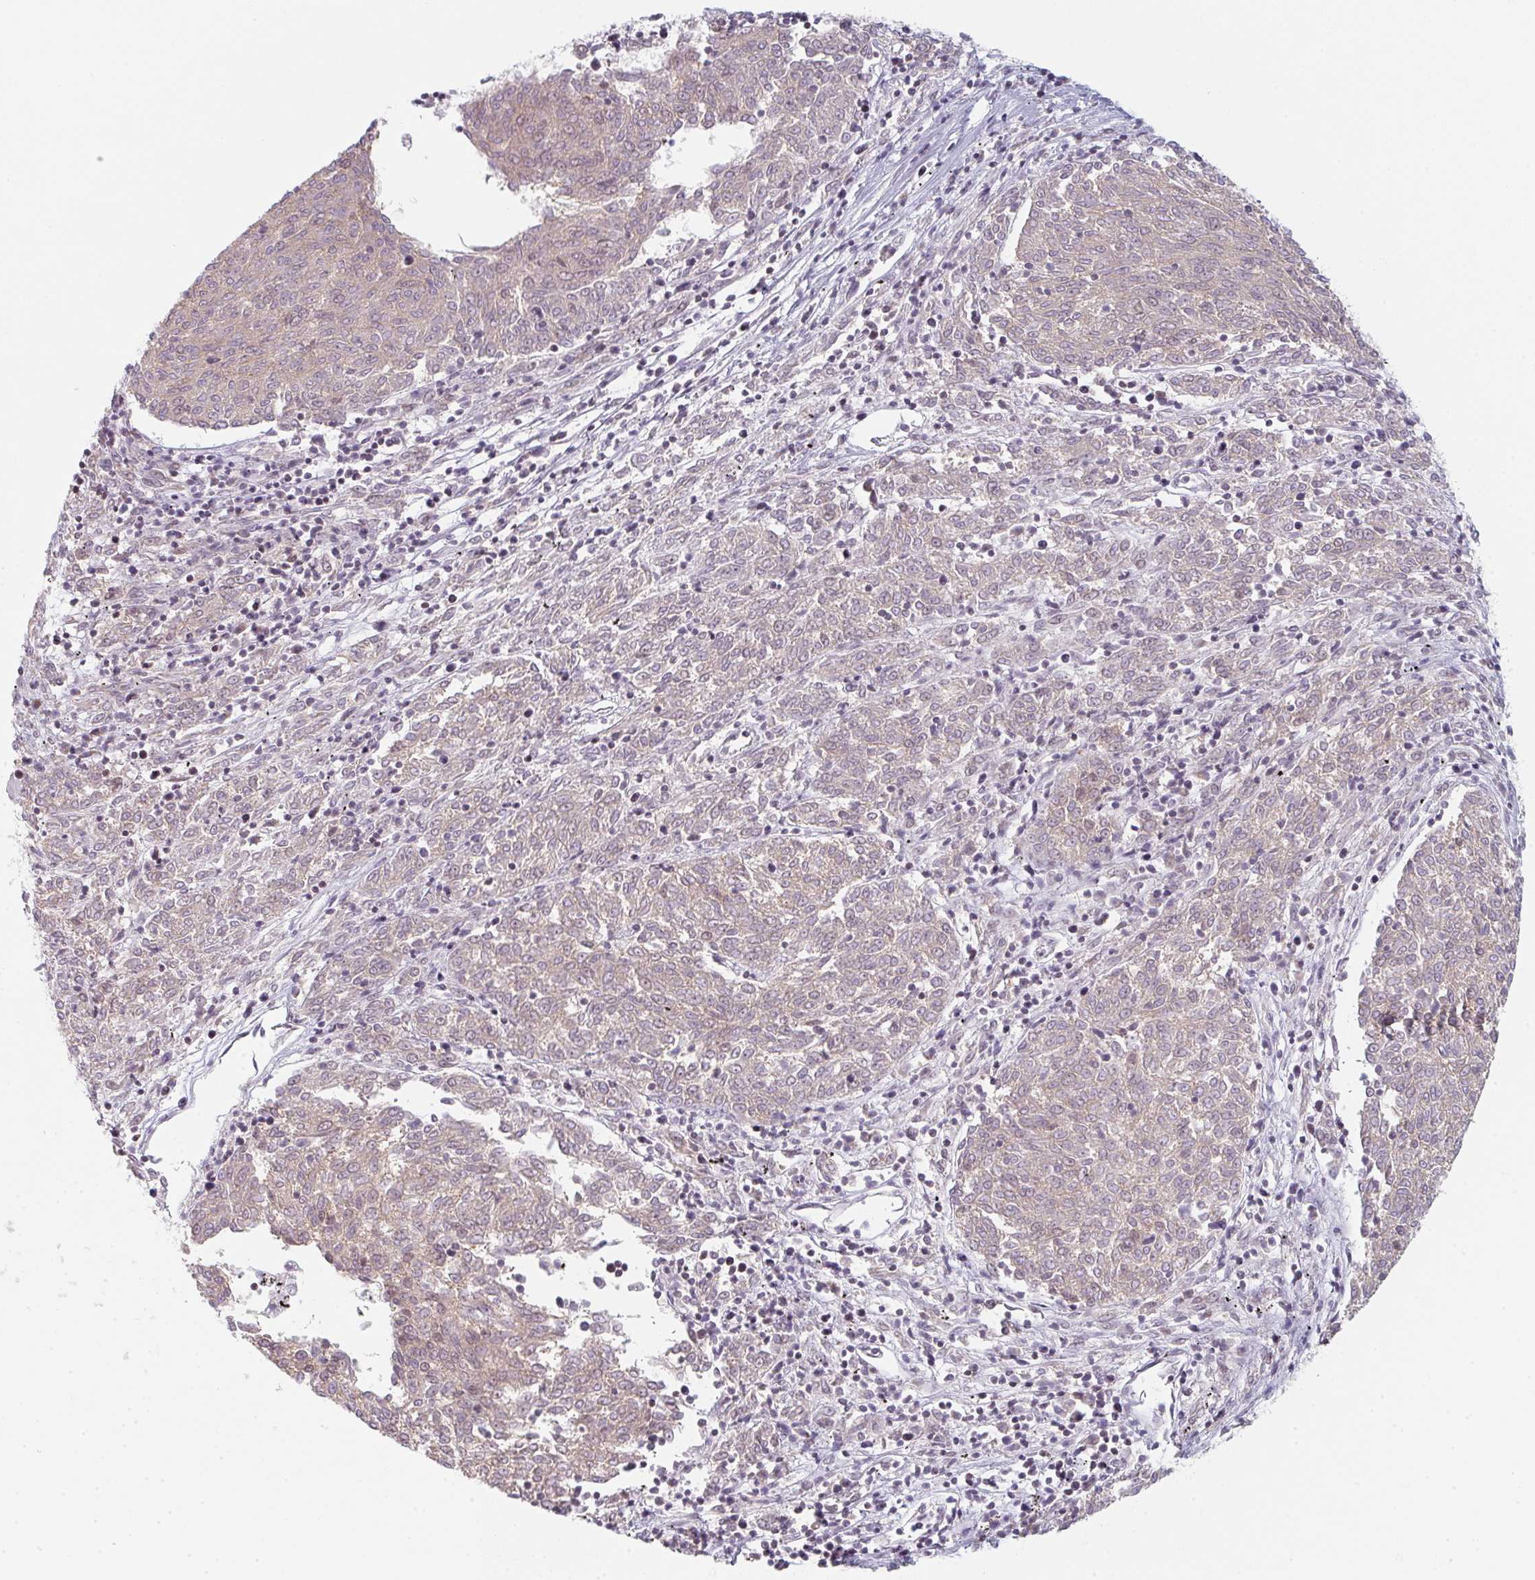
{"staining": {"intensity": "negative", "quantity": "none", "location": "none"}, "tissue": "melanoma", "cell_type": "Tumor cells", "image_type": "cancer", "snomed": [{"axis": "morphology", "description": "Malignant melanoma, NOS"}, {"axis": "topography", "description": "Skin"}], "caption": "This is a histopathology image of immunohistochemistry staining of malignant melanoma, which shows no positivity in tumor cells.", "gene": "TMEM237", "patient": {"sex": "female", "age": 72}}